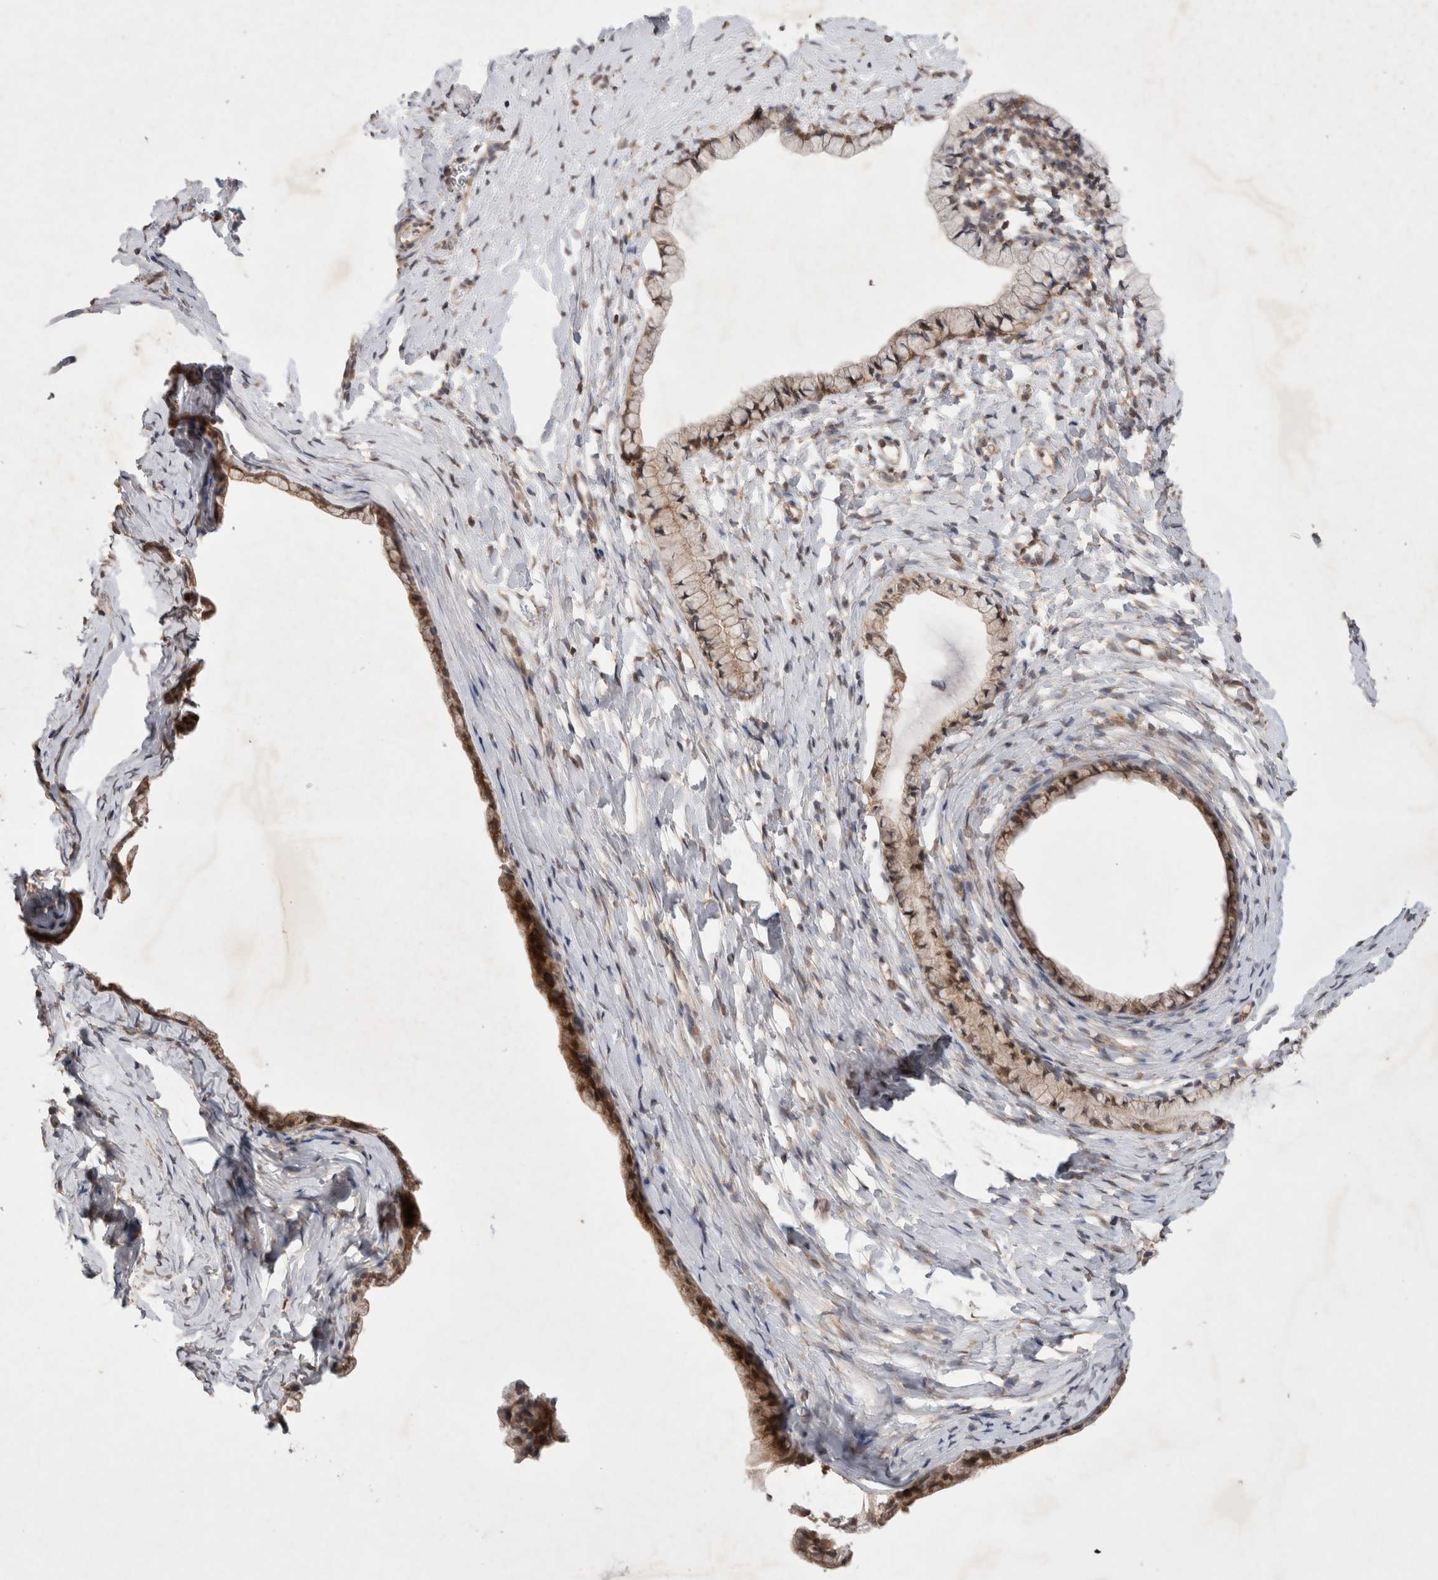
{"staining": {"intensity": "moderate", "quantity": ">75%", "location": "cytoplasmic/membranous,nuclear"}, "tissue": "cervix", "cell_type": "Glandular cells", "image_type": "normal", "snomed": [{"axis": "morphology", "description": "Normal tissue, NOS"}, {"axis": "topography", "description": "Cervix"}], "caption": "A brown stain highlights moderate cytoplasmic/membranous,nuclear expression of a protein in glandular cells of normal cervix. Nuclei are stained in blue.", "gene": "WIPF2", "patient": {"sex": "female", "age": 72}}